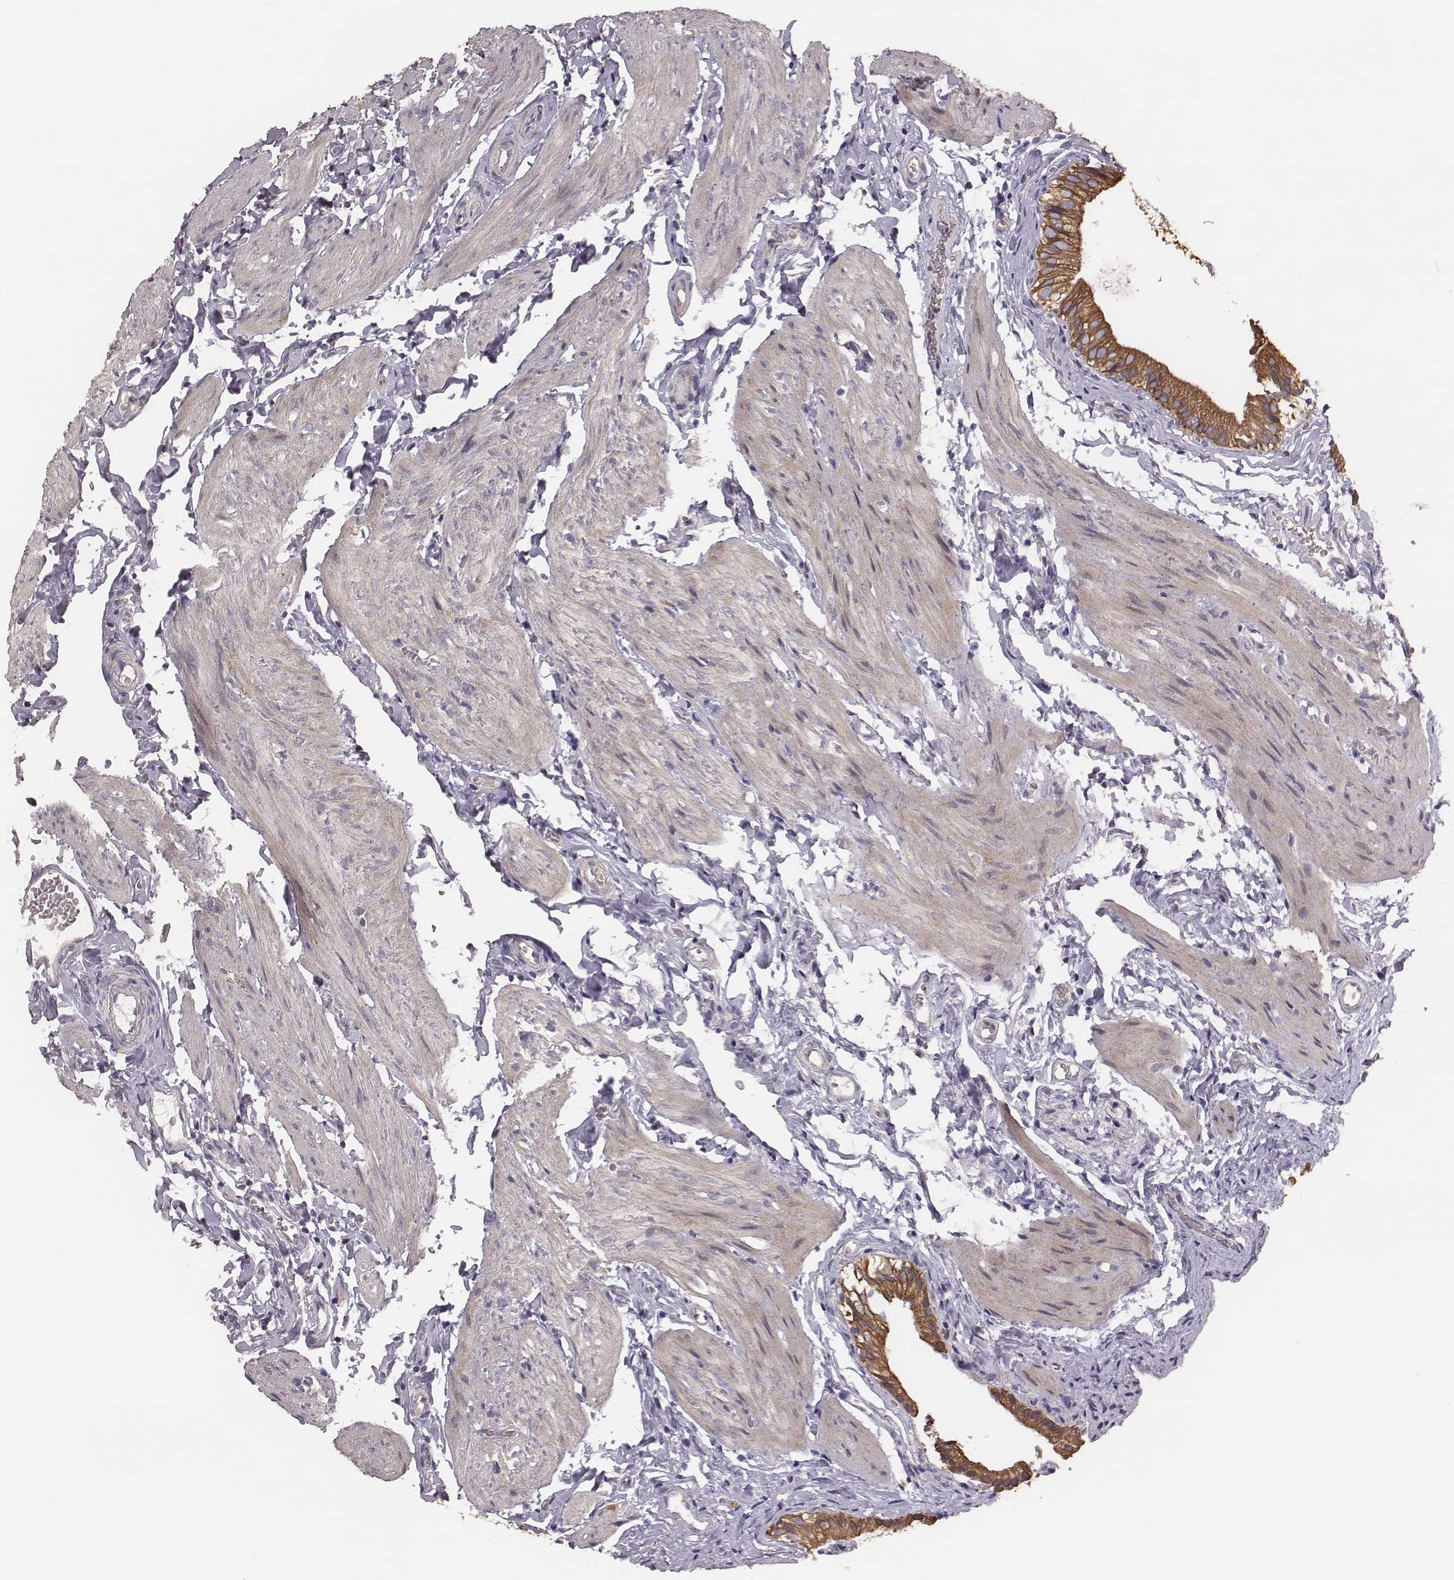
{"staining": {"intensity": "moderate", "quantity": ">75%", "location": "cytoplasmic/membranous"}, "tissue": "gallbladder", "cell_type": "Glandular cells", "image_type": "normal", "snomed": [{"axis": "morphology", "description": "Normal tissue, NOS"}, {"axis": "topography", "description": "Gallbladder"}], "caption": "Brown immunohistochemical staining in normal human gallbladder displays moderate cytoplasmic/membranous positivity in about >75% of glandular cells. The protein is shown in brown color, while the nuclei are stained blue.", "gene": "HAVCR1", "patient": {"sex": "female", "age": 47}}